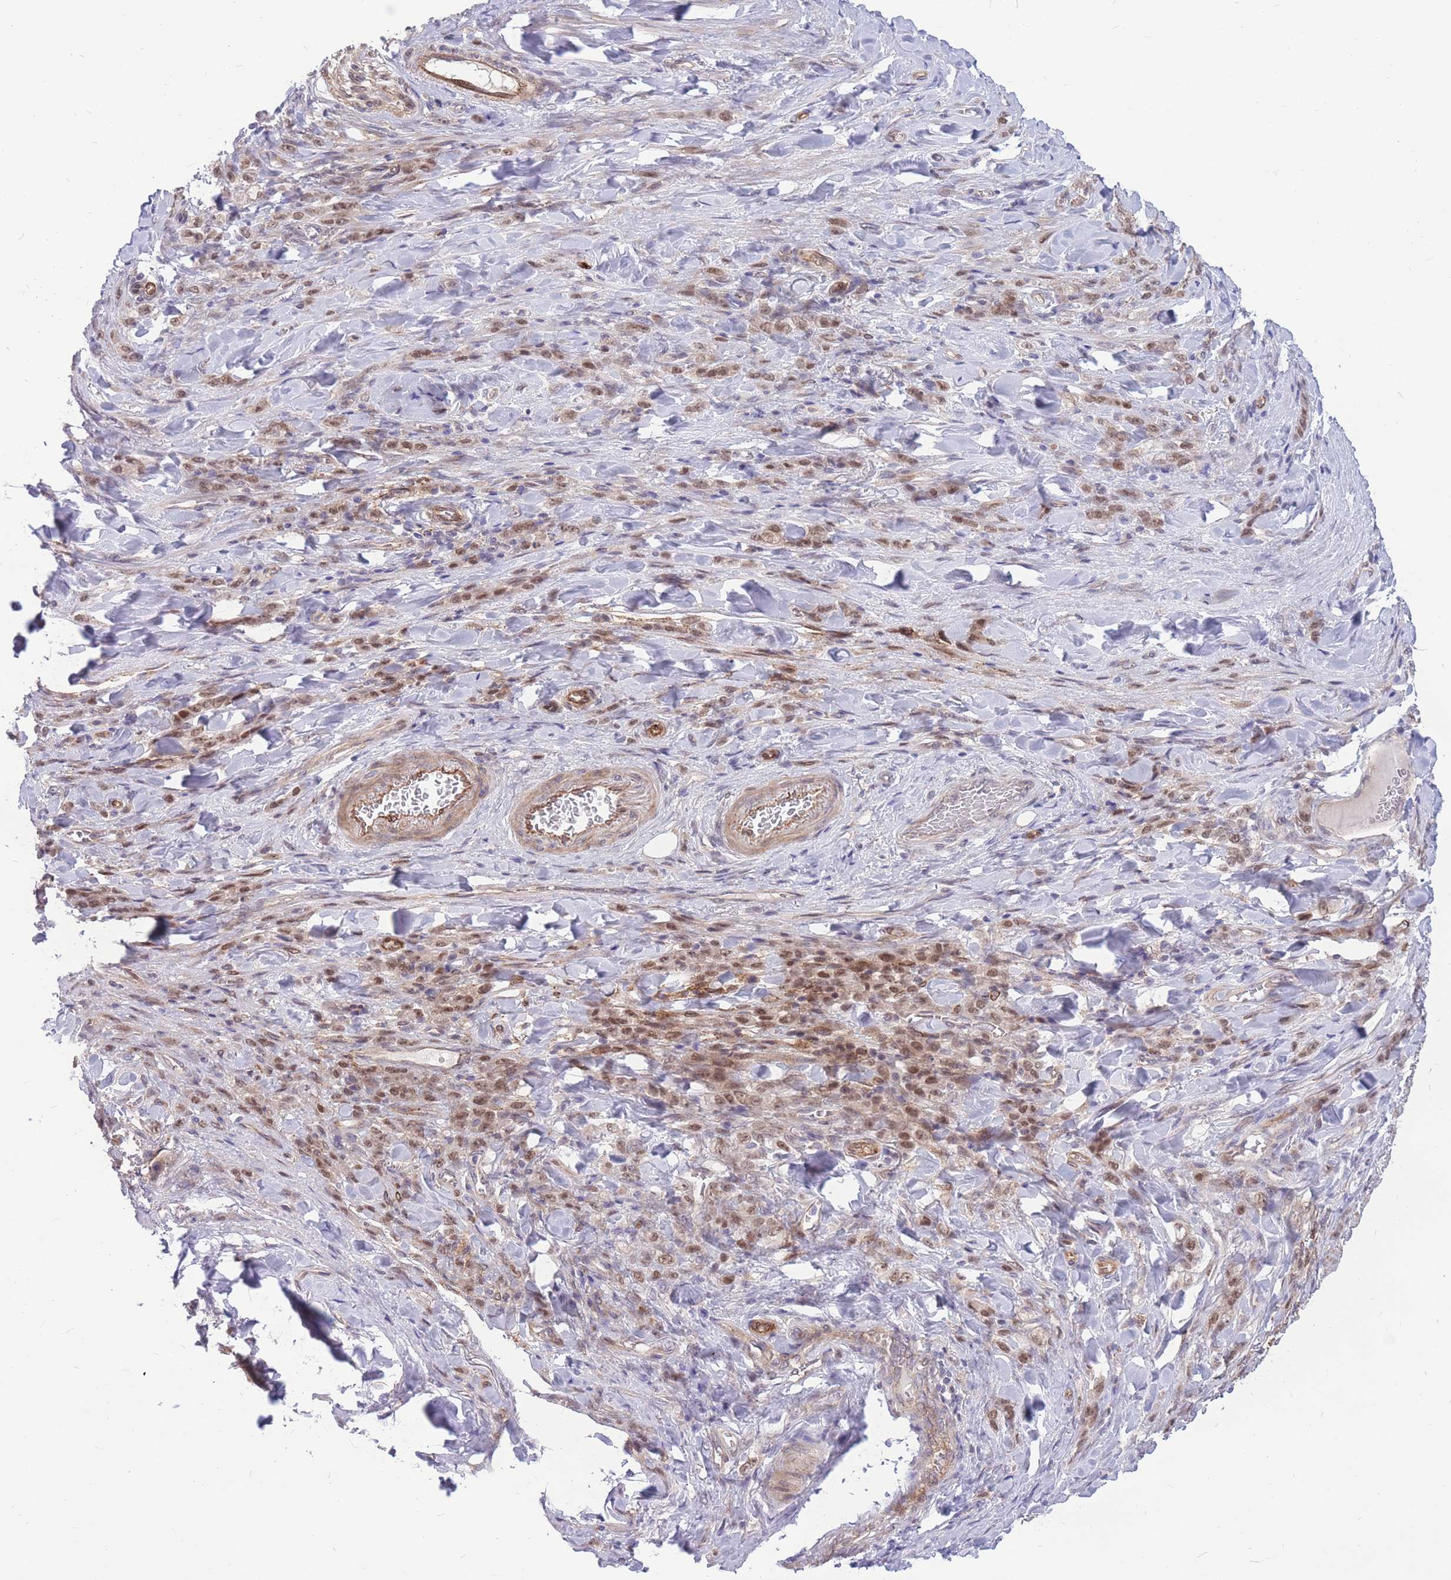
{"staining": {"intensity": "moderate", "quantity": ">75%", "location": "nuclear"}, "tissue": "stomach cancer", "cell_type": "Tumor cells", "image_type": "cancer", "snomed": [{"axis": "morphology", "description": "Normal tissue, NOS"}, {"axis": "morphology", "description": "Adenocarcinoma, NOS"}, {"axis": "topography", "description": "Stomach"}], "caption": "Stomach adenocarcinoma was stained to show a protein in brown. There is medium levels of moderate nuclear expression in about >75% of tumor cells.", "gene": "TCF20", "patient": {"sex": "male", "age": 82}}